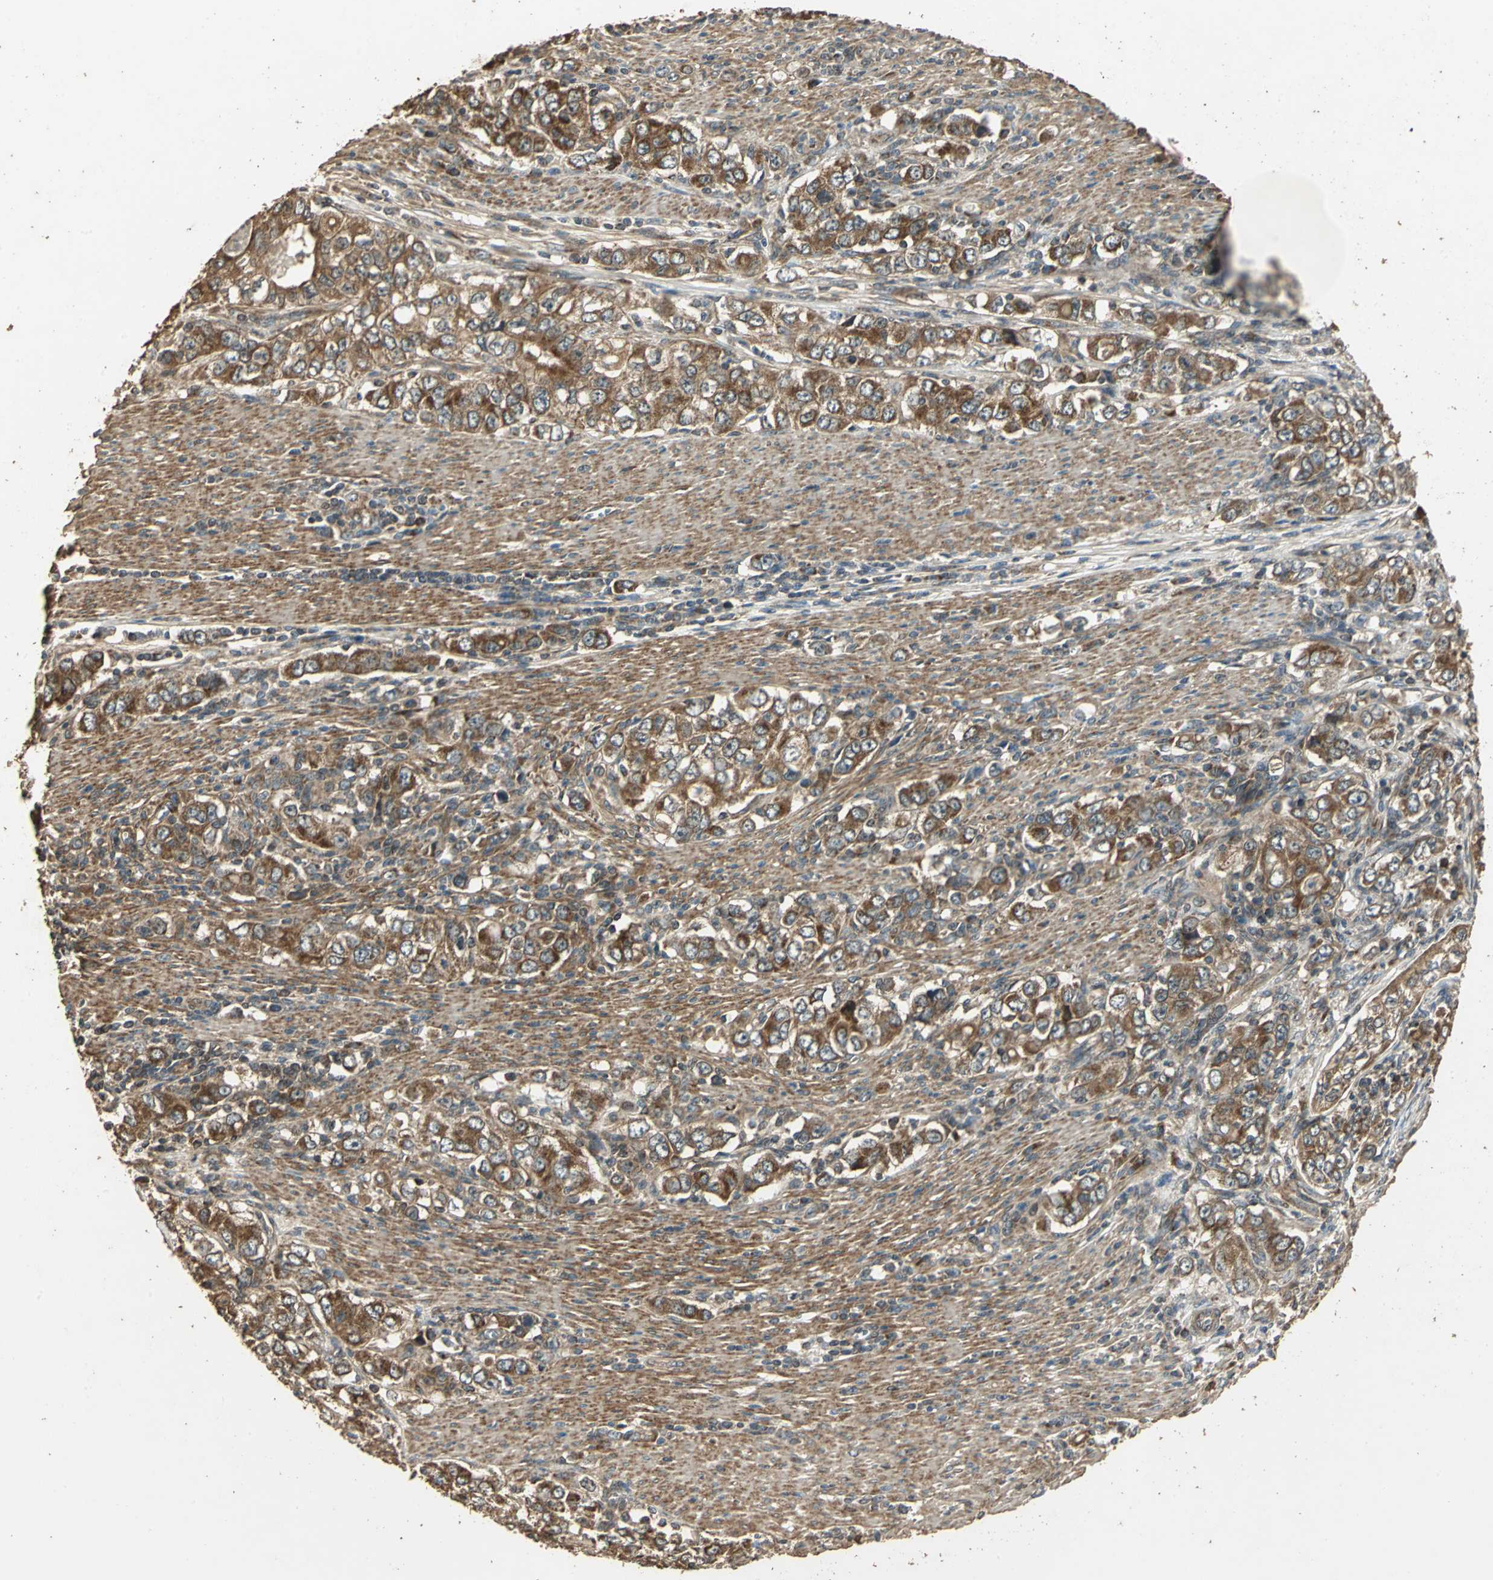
{"staining": {"intensity": "strong", "quantity": ">75%", "location": "cytoplasmic/membranous"}, "tissue": "stomach cancer", "cell_type": "Tumor cells", "image_type": "cancer", "snomed": [{"axis": "morphology", "description": "Adenocarcinoma, NOS"}, {"axis": "topography", "description": "Stomach, lower"}], "caption": "This histopathology image exhibits IHC staining of human stomach adenocarcinoma, with high strong cytoplasmic/membranous expression in about >75% of tumor cells.", "gene": "KANK1", "patient": {"sex": "female", "age": 72}}